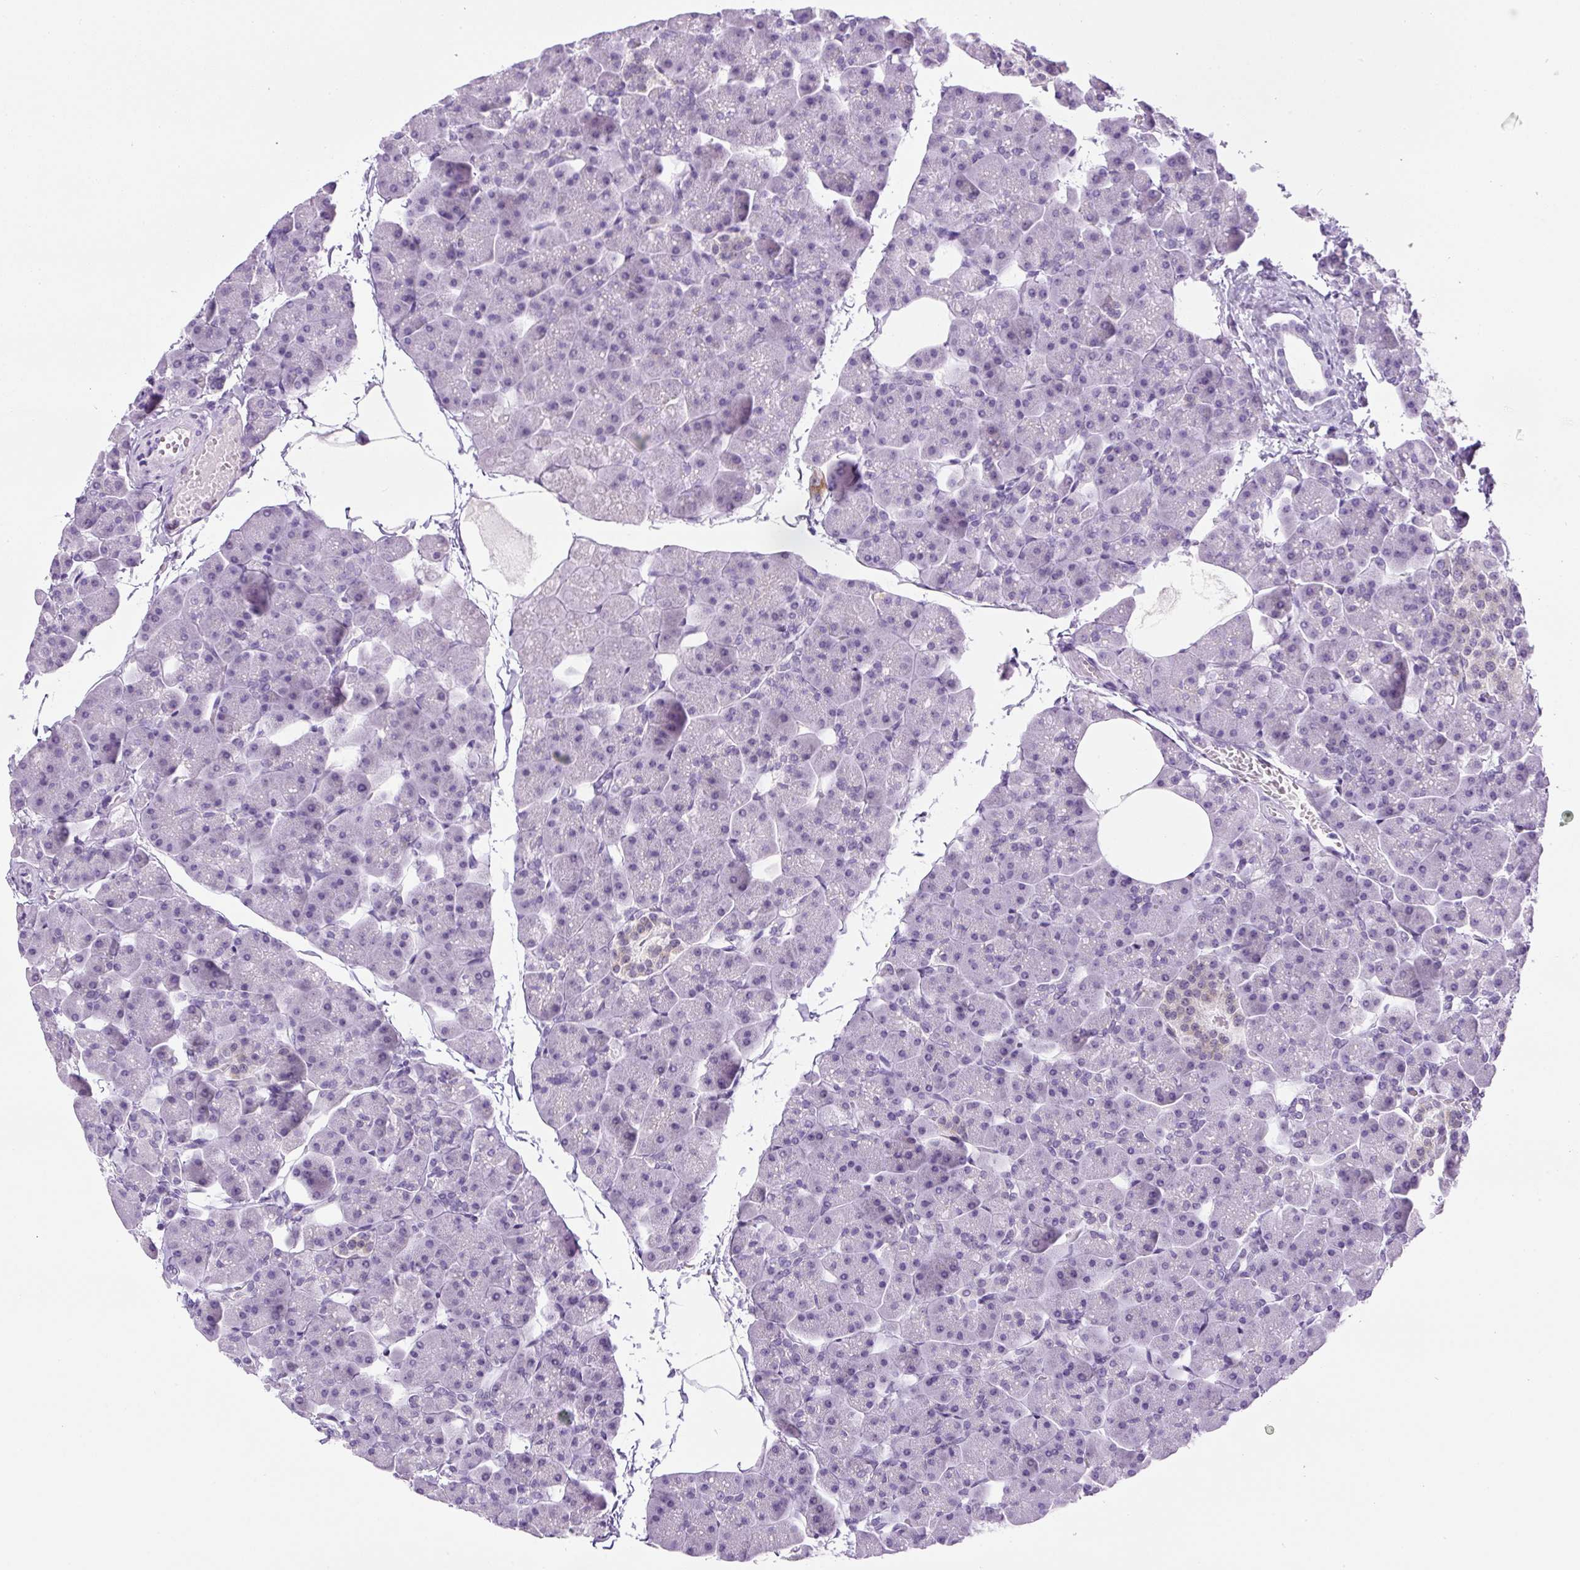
{"staining": {"intensity": "negative", "quantity": "none", "location": "none"}, "tissue": "pancreas", "cell_type": "Exocrine glandular cells", "image_type": "normal", "snomed": [{"axis": "morphology", "description": "Normal tissue, NOS"}, {"axis": "topography", "description": "Pancreas"}], "caption": "IHC photomicrograph of benign pancreas: human pancreas stained with DAB (3,3'-diaminobenzidine) demonstrates no significant protein expression in exocrine glandular cells.", "gene": "RHBDD2", "patient": {"sex": "male", "age": 35}}